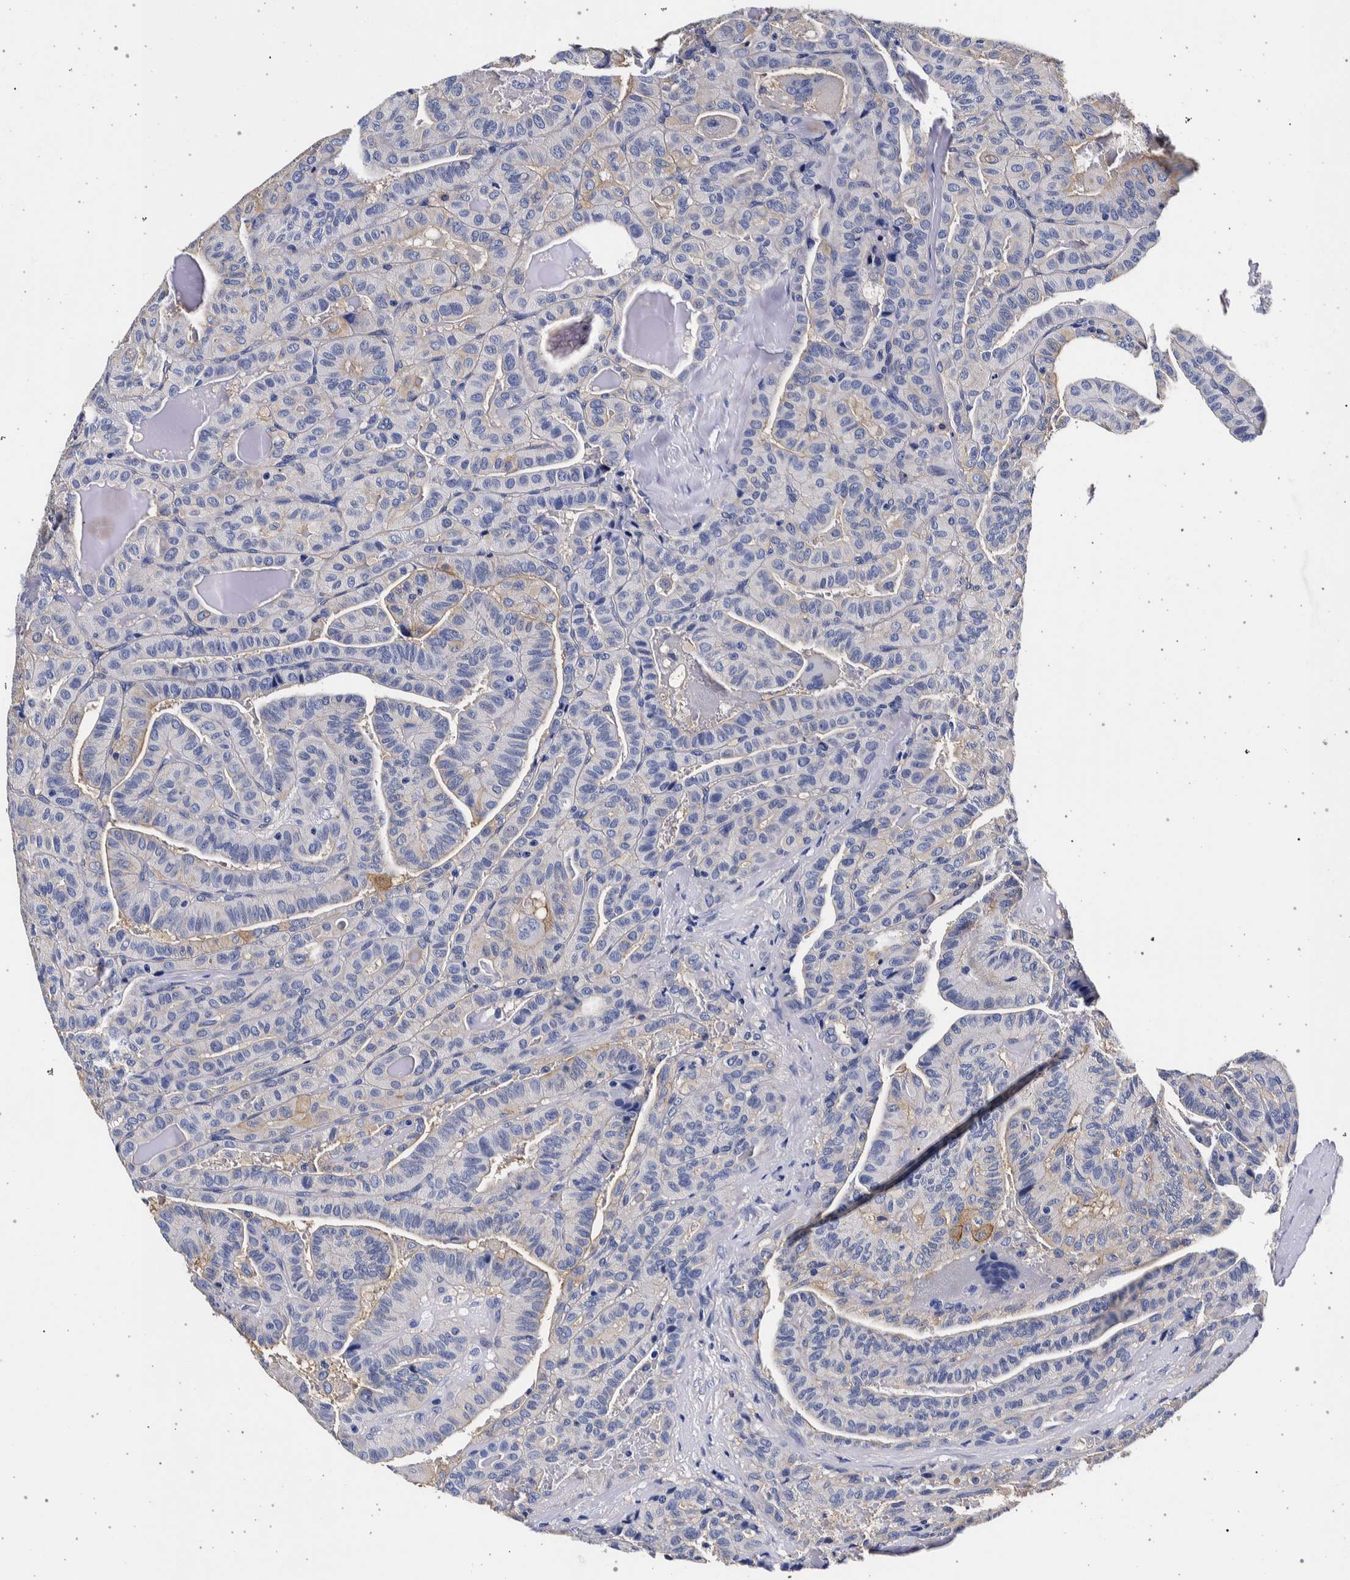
{"staining": {"intensity": "weak", "quantity": "<25%", "location": "cytoplasmic/membranous"}, "tissue": "thyroid cancer", "cell_type": "Tumor cells", "image_type": "cancer", "snomed": [{"axis": "morphology", "description": "Papillary adenocarcinoma, NOS"}, {"axis": "topography", "description": "Thyroid gland"}], "caption": "The photomicrograph demonstrates no significant expression in tumor cells of thyroid papillary adenocarcinoma. Brightfield microscopy of immunohistochemistry (IHC) stained with DAB (3,3'-diaminobenzidine) (brown) and hematoxylin (blue), captured at high magnification.", "gene": "NIBAN2", "patient": {"sex": "male", "age": 77}}